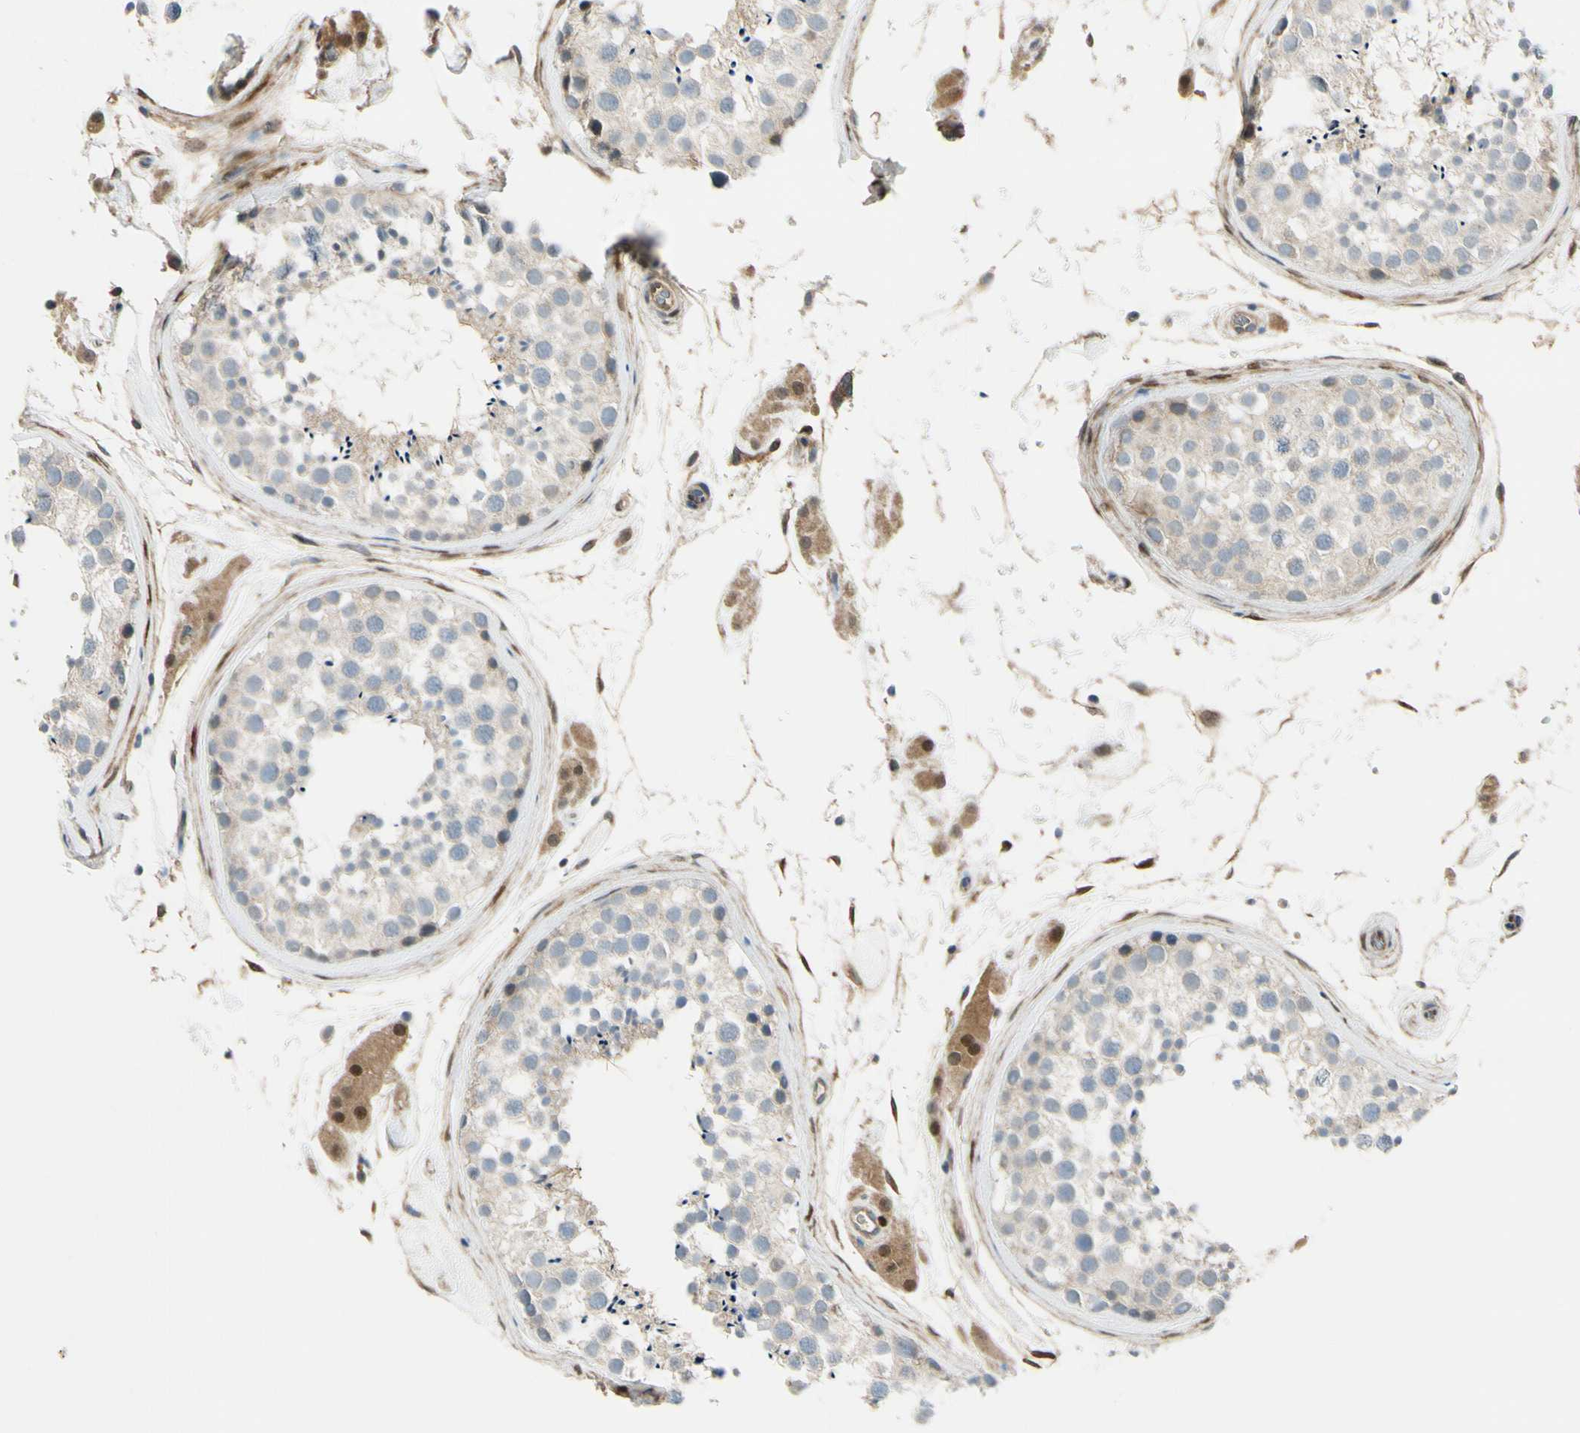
{"staining": {"intensity": "weak", "quantity": "<25%", "location": "cytoplasmic/membranous"}, "tissue": "testis", "cell_type": "Cells in seminiferous ducts", "image_type": "normal", "snomed": [{"axis": "morphology", "description": "Normal tissue, NOS"}, {"axis": "topography", "description": "Testis"}], "caption": "The photomicrograph reveals no significant expression in cells in seminiferous ducts of testis. (Immunohistochemistry, brightfield microscopy, high magnification).", "gene": "FHL2", "patient": {"sex": "male", "age": 46}}